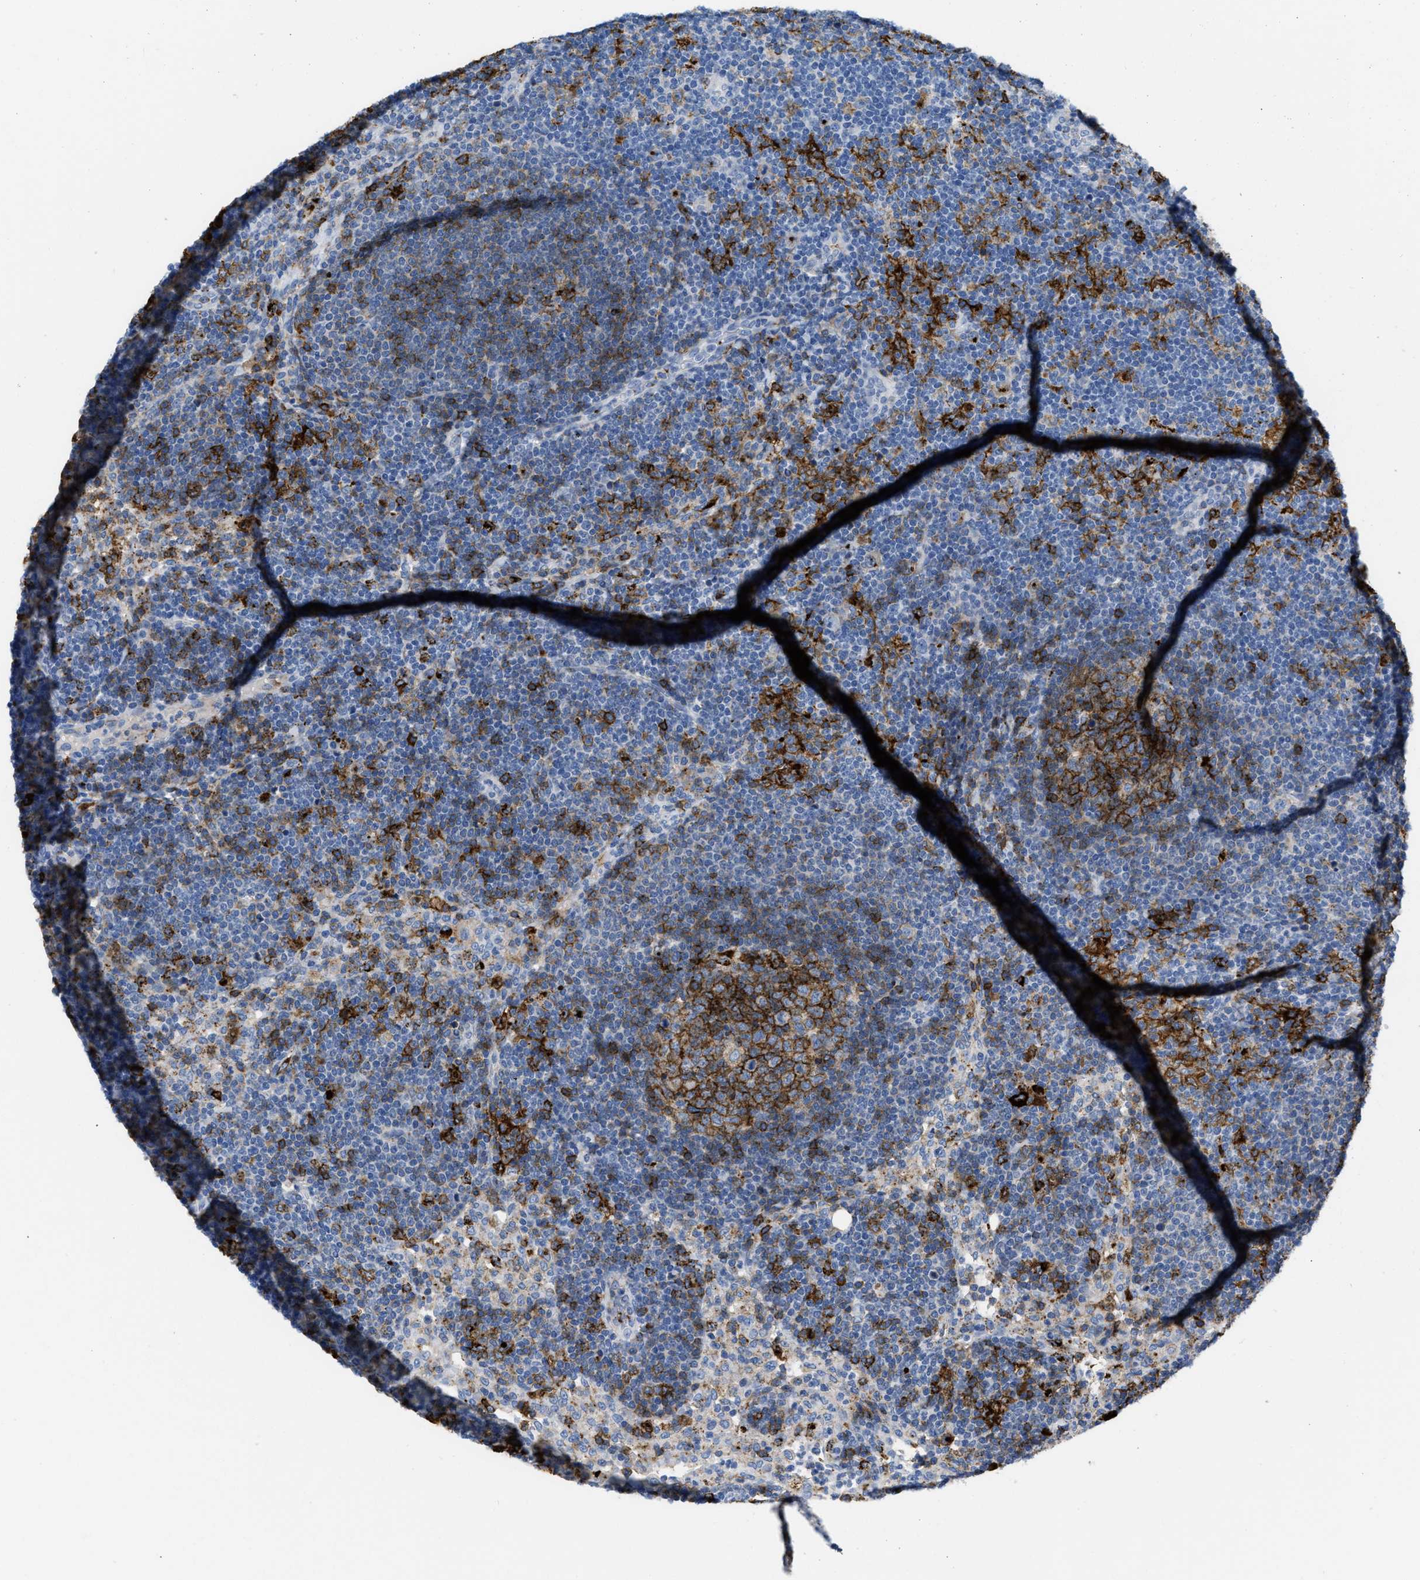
{"staining": {"intensity": "strong", "quantity": "25%-75%", "location": "cytoplasmic/membranous"}, "tissue": "lymph node", "cell_type": "Germinal center cells", "image_type": "normal", "snomed": [{"axis": "morphology", "description": "Normal tissue, NOS"}, {"axis": "morphology", "description": "Carcinoid, malignant, NOS"}, {"axis": "topography", "description": "Lymph node"}], "caption": "The histopathology image demonstrates immunohistochemical staining of unremarkable lymph node. There is strong cytoplasmic/membranous positivity is present in approximately 25%-75% of germinal center cells.", "gene": "FGF18", "patient": {"sex": "male", "age": 47}}